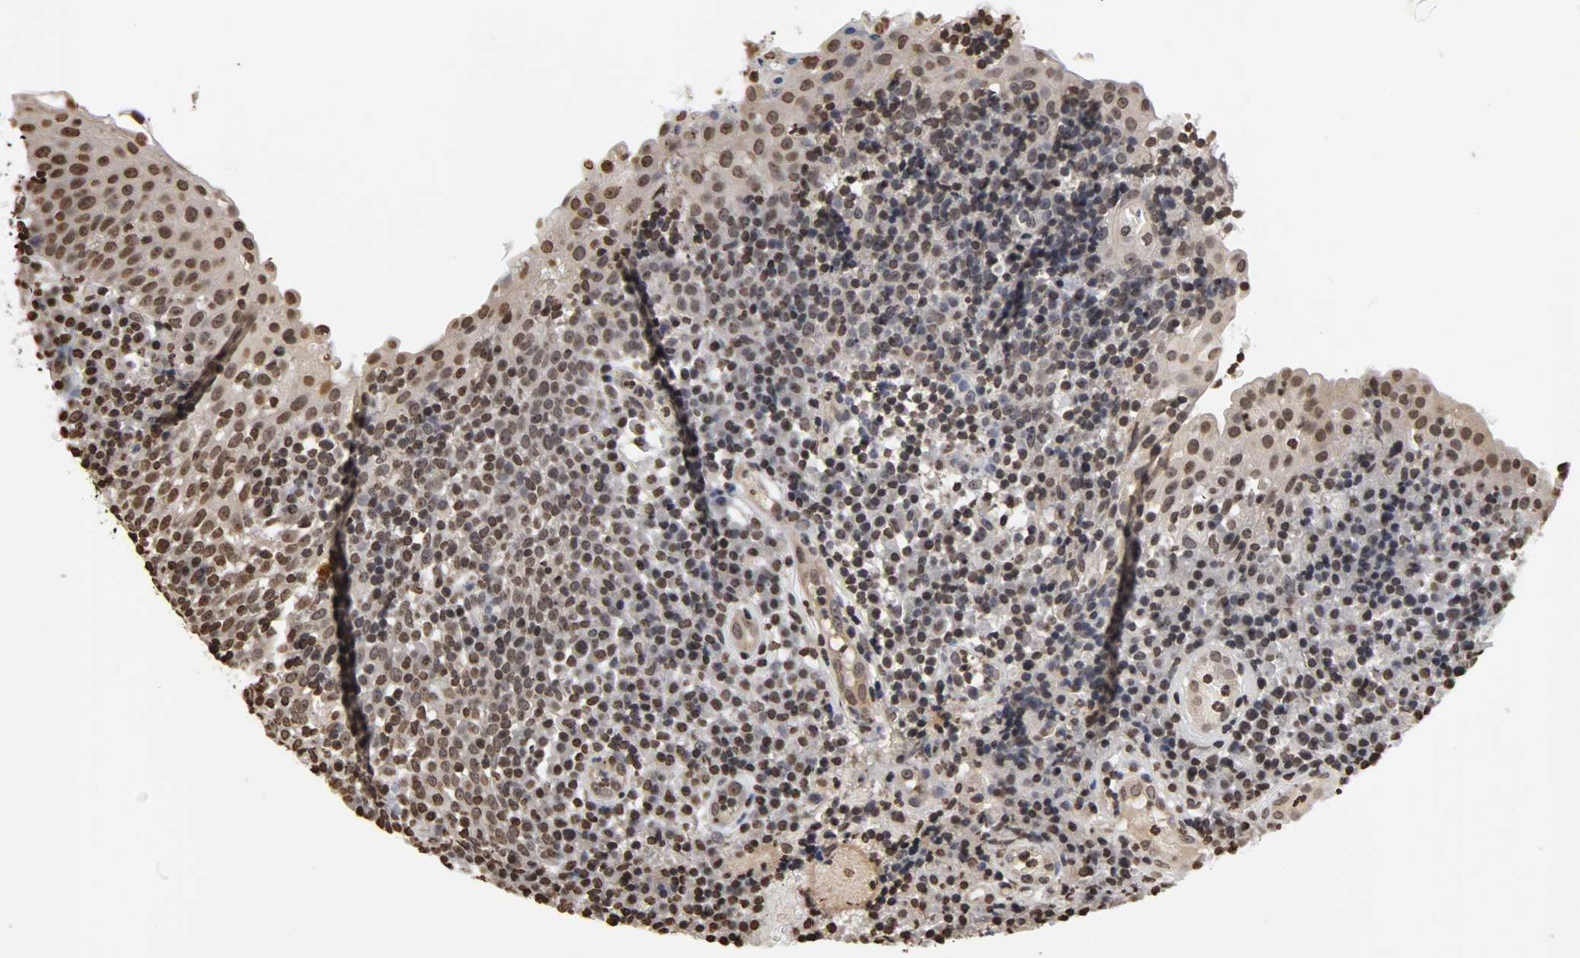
{"staining": {"intensity": "weak", "quantity": "<25%", "location": "nuclear"}, "tissue": "tonsil", "cell_type": "Germinal center cells", "image_type": "normal", "snomed": [{"axis": "morphology", "description": "Normal tissue, NOS"}, {"axis": "topography", "description": "Tonsil"}], "caption": "A photomicrograph of tonsil stained for a protein displays no brown staining in germinal center cells.", "gene": "ERCC2", "patient": {"sex": "female", "age": 40}}